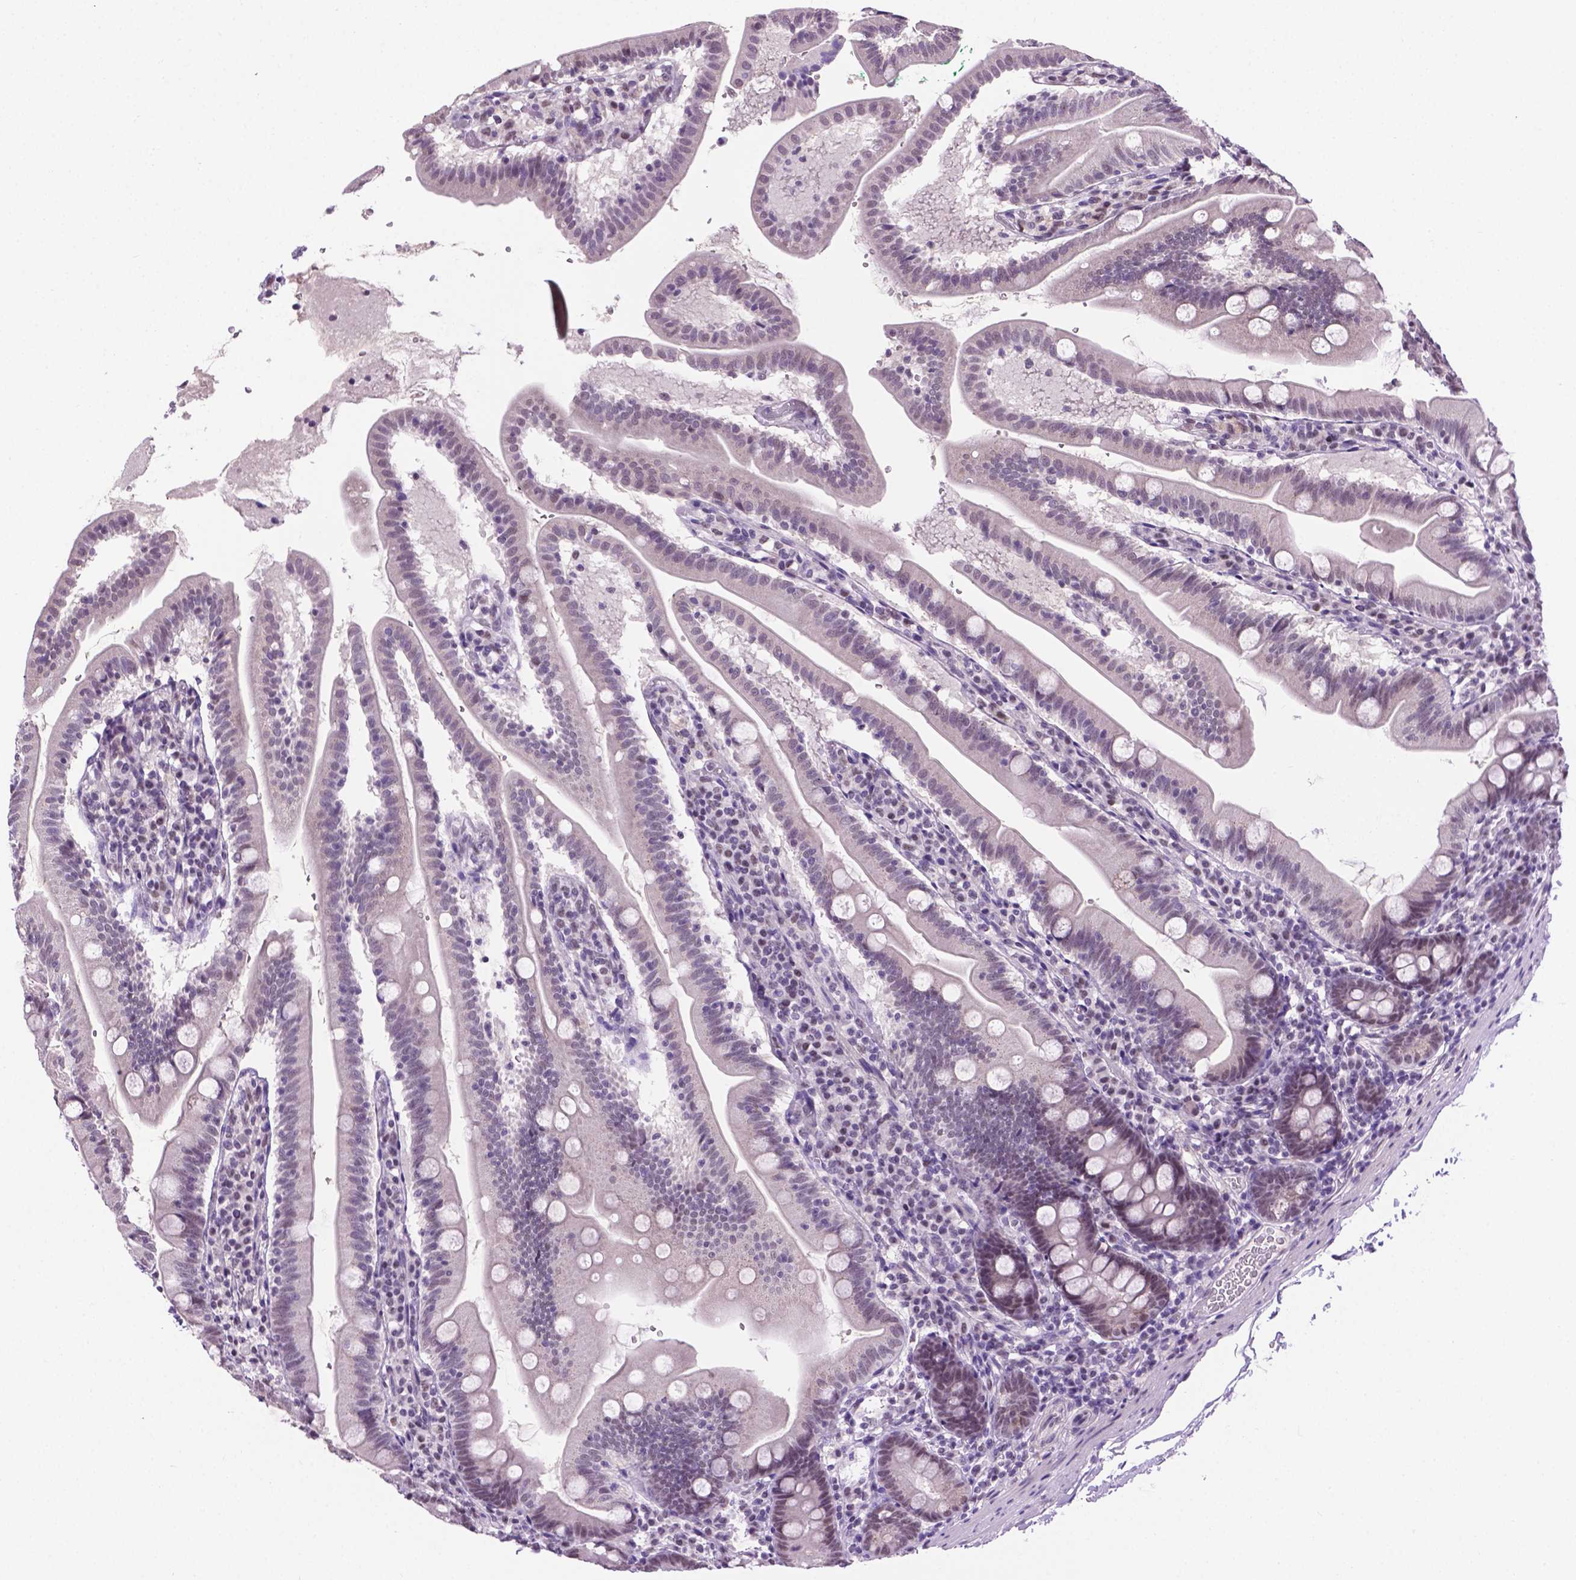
{"staining": {"intensity": "weak", "quantity": "25%-75%", "location": "nuclear"}, "tissue": "duodenum", "cell_type": "Glandular cells", "image_type": "normal", "snomed": [{"axis": "morphology", "description": "Normal tissue, NOS"}, {"axis": "topography", "description": "Duodenum"}], "caption": "Duodenum was stained to show a protein in brown. There is low levels of weak nuclear expression in approximately 25%-75% of glandular cells. Immunohistochemistry (ihc) stains the protein of interest in brown and the nuclei are stained blue.", "gene": "ABI2", "patient": {"sex": "female", "age": 67}}